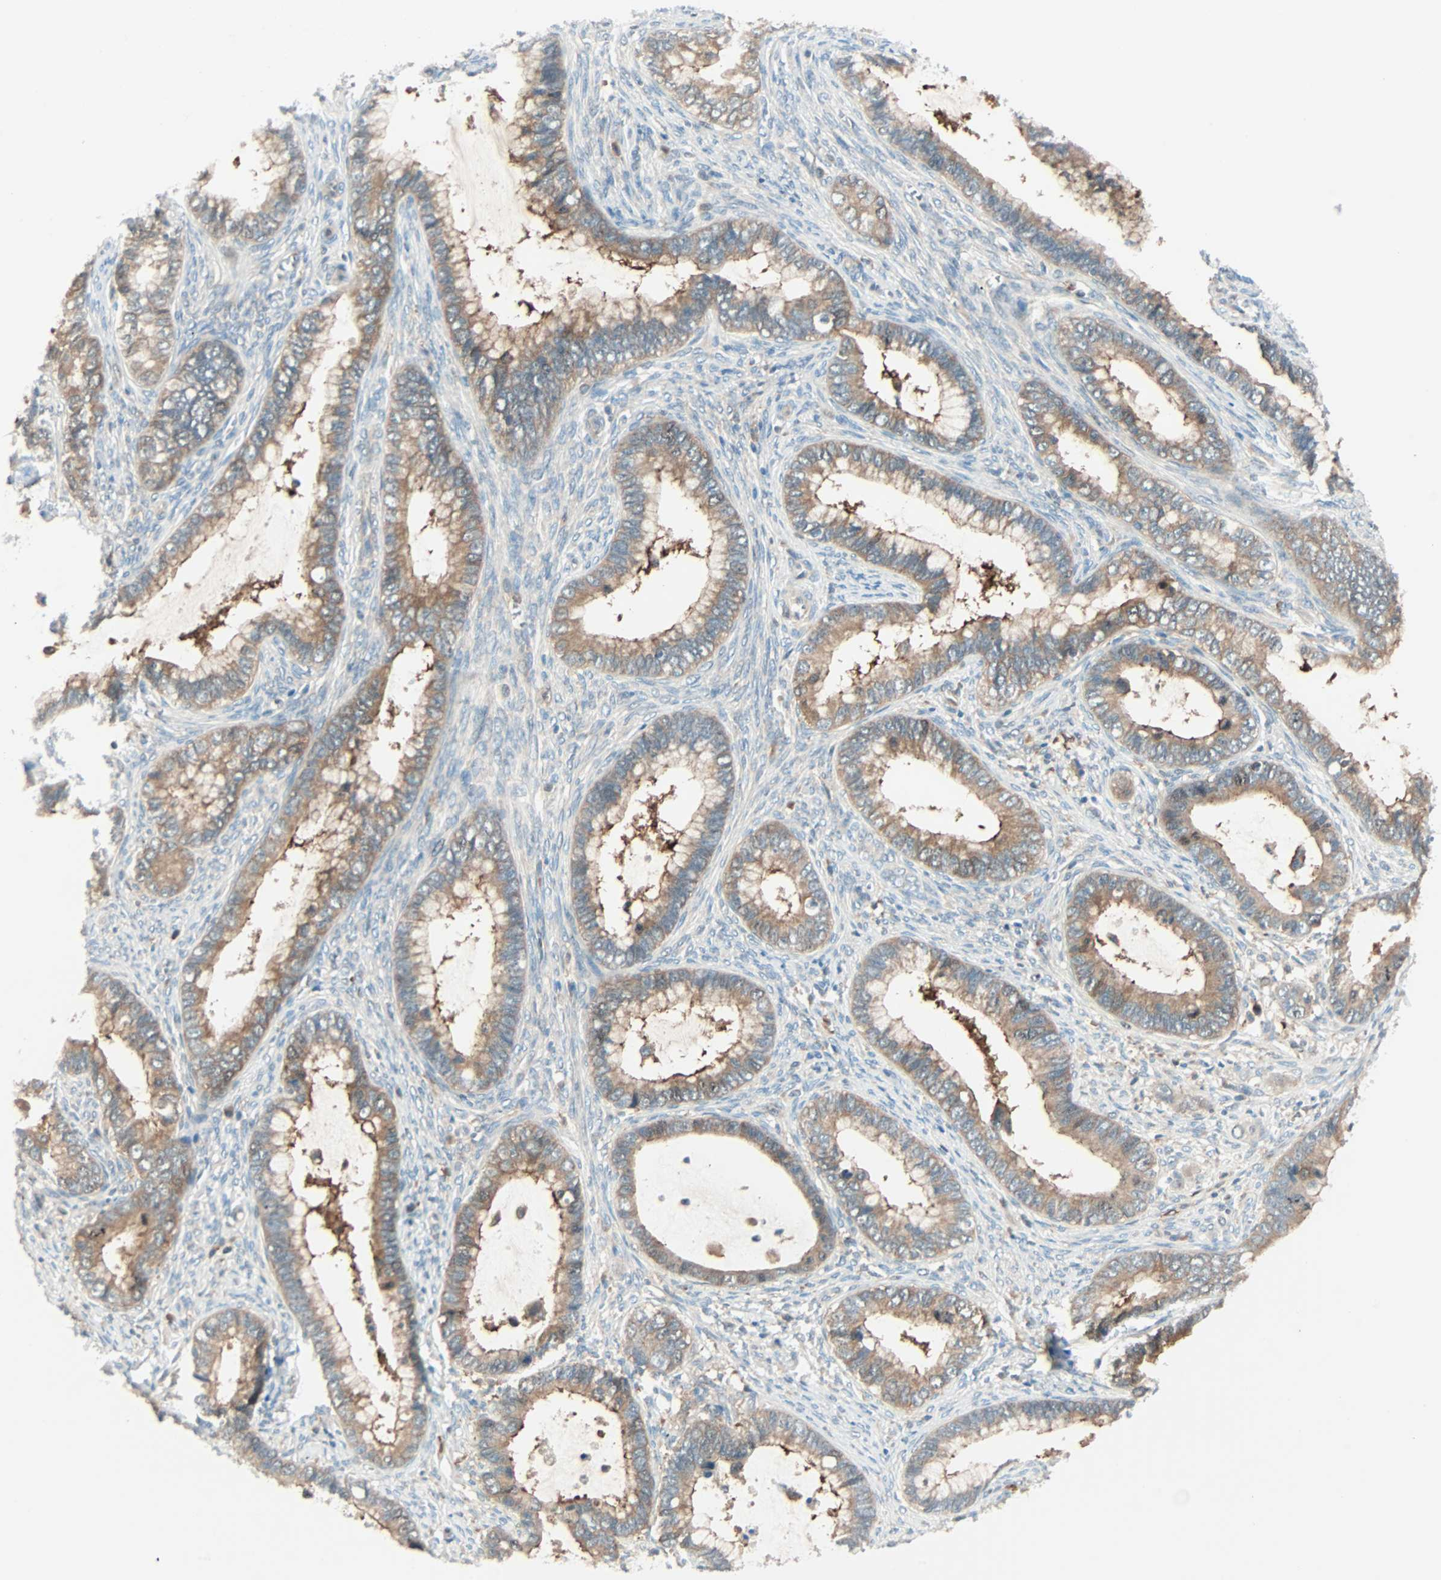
{"staining": {"intensity": "moderate", "quantity": ">75%", "location": "cytoplasmic/membranous"}, "tissue": "cervical cancer", "cell_type": "Tumor cells", "image_type": "cancer", "snomed": [{"axis": "morphology", "description": "Adenocarcinoma, NOS"}, {"axis": "topography", "description": "Cervix"}], "caption": "A brown stain shows moderate cytoplasmic/membranous staining of a protein in cervical cancer tumor cells.", "gene": "SMIM8", "patient": {"sex": "female", "age": 44}}